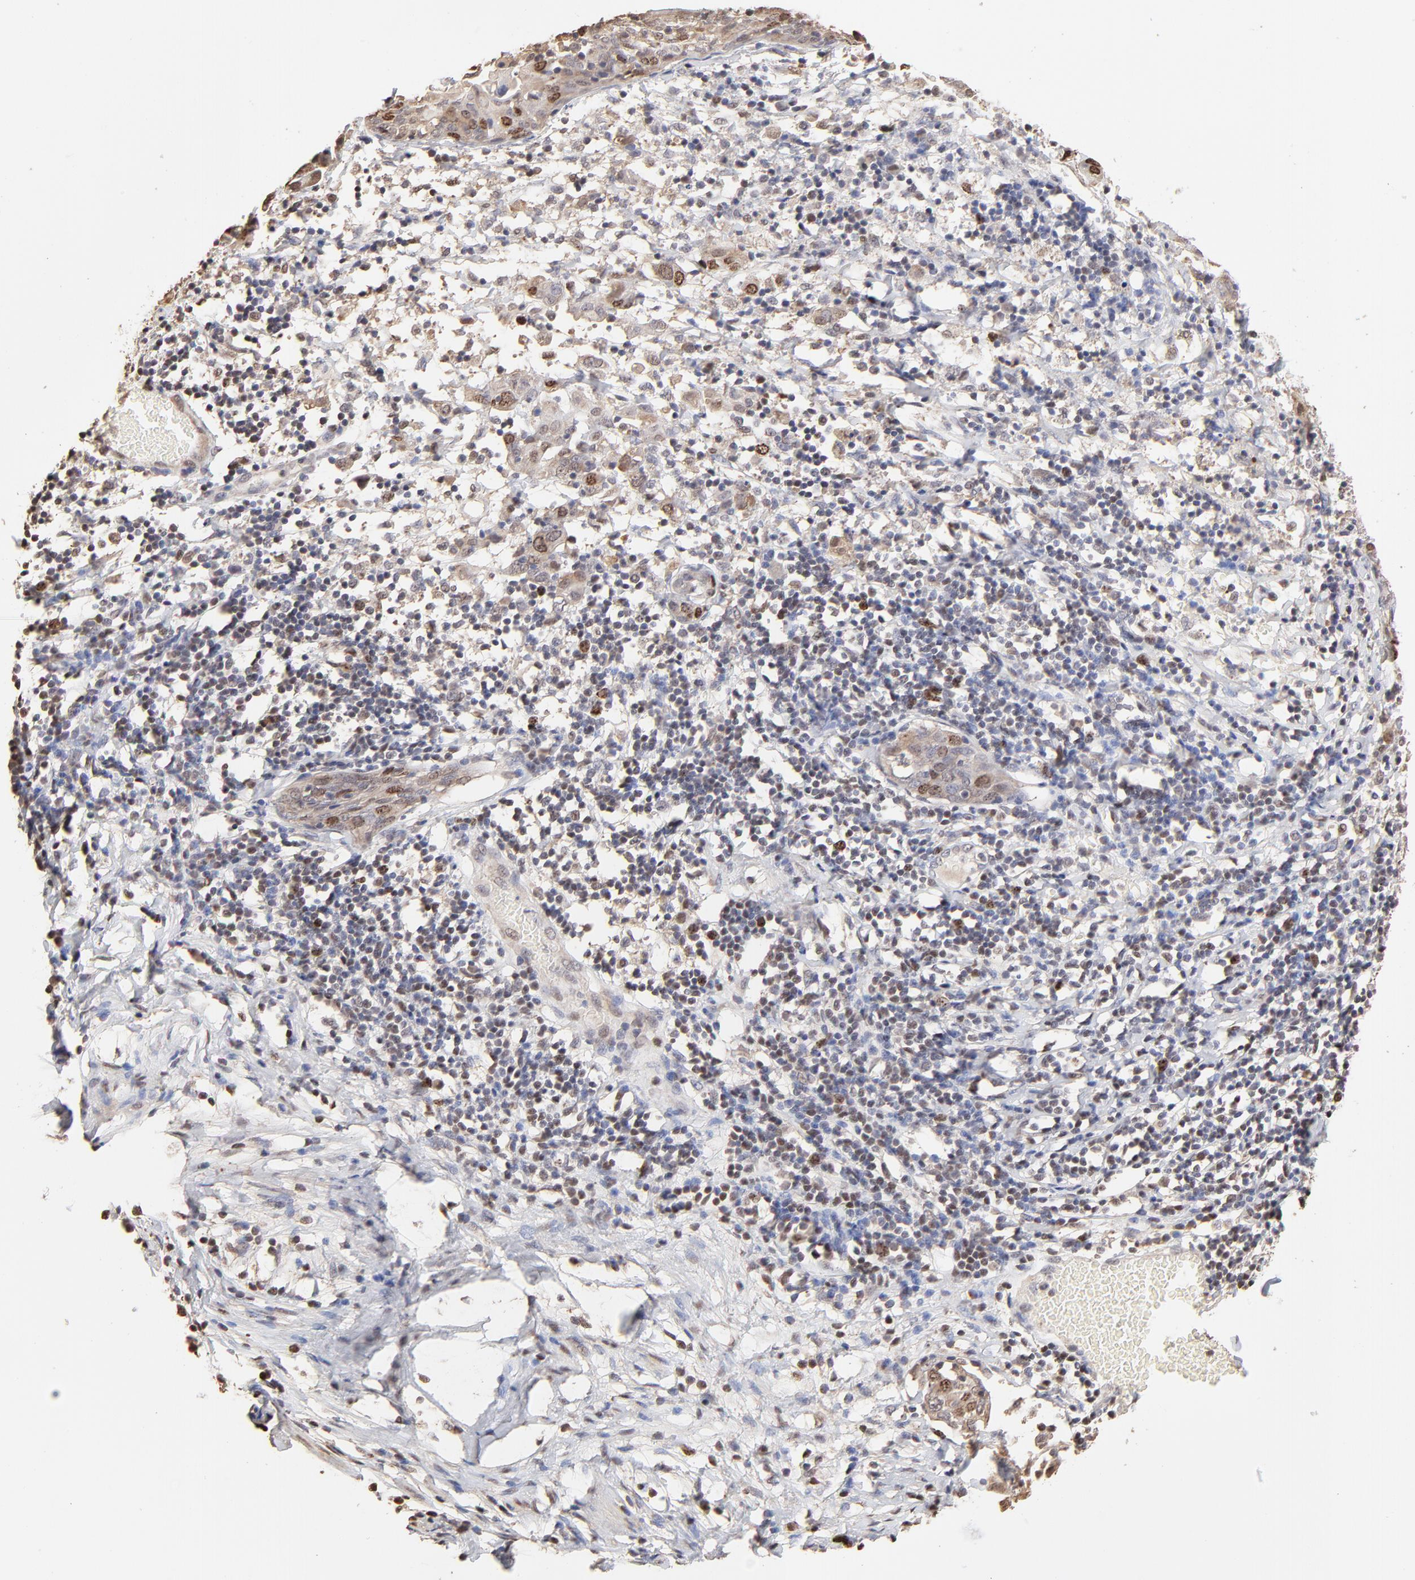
{"staining": {"intensity": "moderate", "quantity": "25%-75%", "location": "nuclear"}, "tissue": "cervical cancer", "cell_type": "Tumor cells", "image_type": "cancer", "snomed": [{"axis": "morphology", "description": "Normal tissue, NOS"}, {"axis": "morphology", "description": "Squamous cell carcinoma, NOS"}, {"axis": "topography", "description": "Cervix"}], "caption": "The image shows immunohistochemical staining of cervical squamous cell carcinoma. There is moderate nuclear positivity is appreciated in about 25%-75% of tumor cells.", "gene": "BIRC5", "patient": {"sex": "female", "age": 67}}